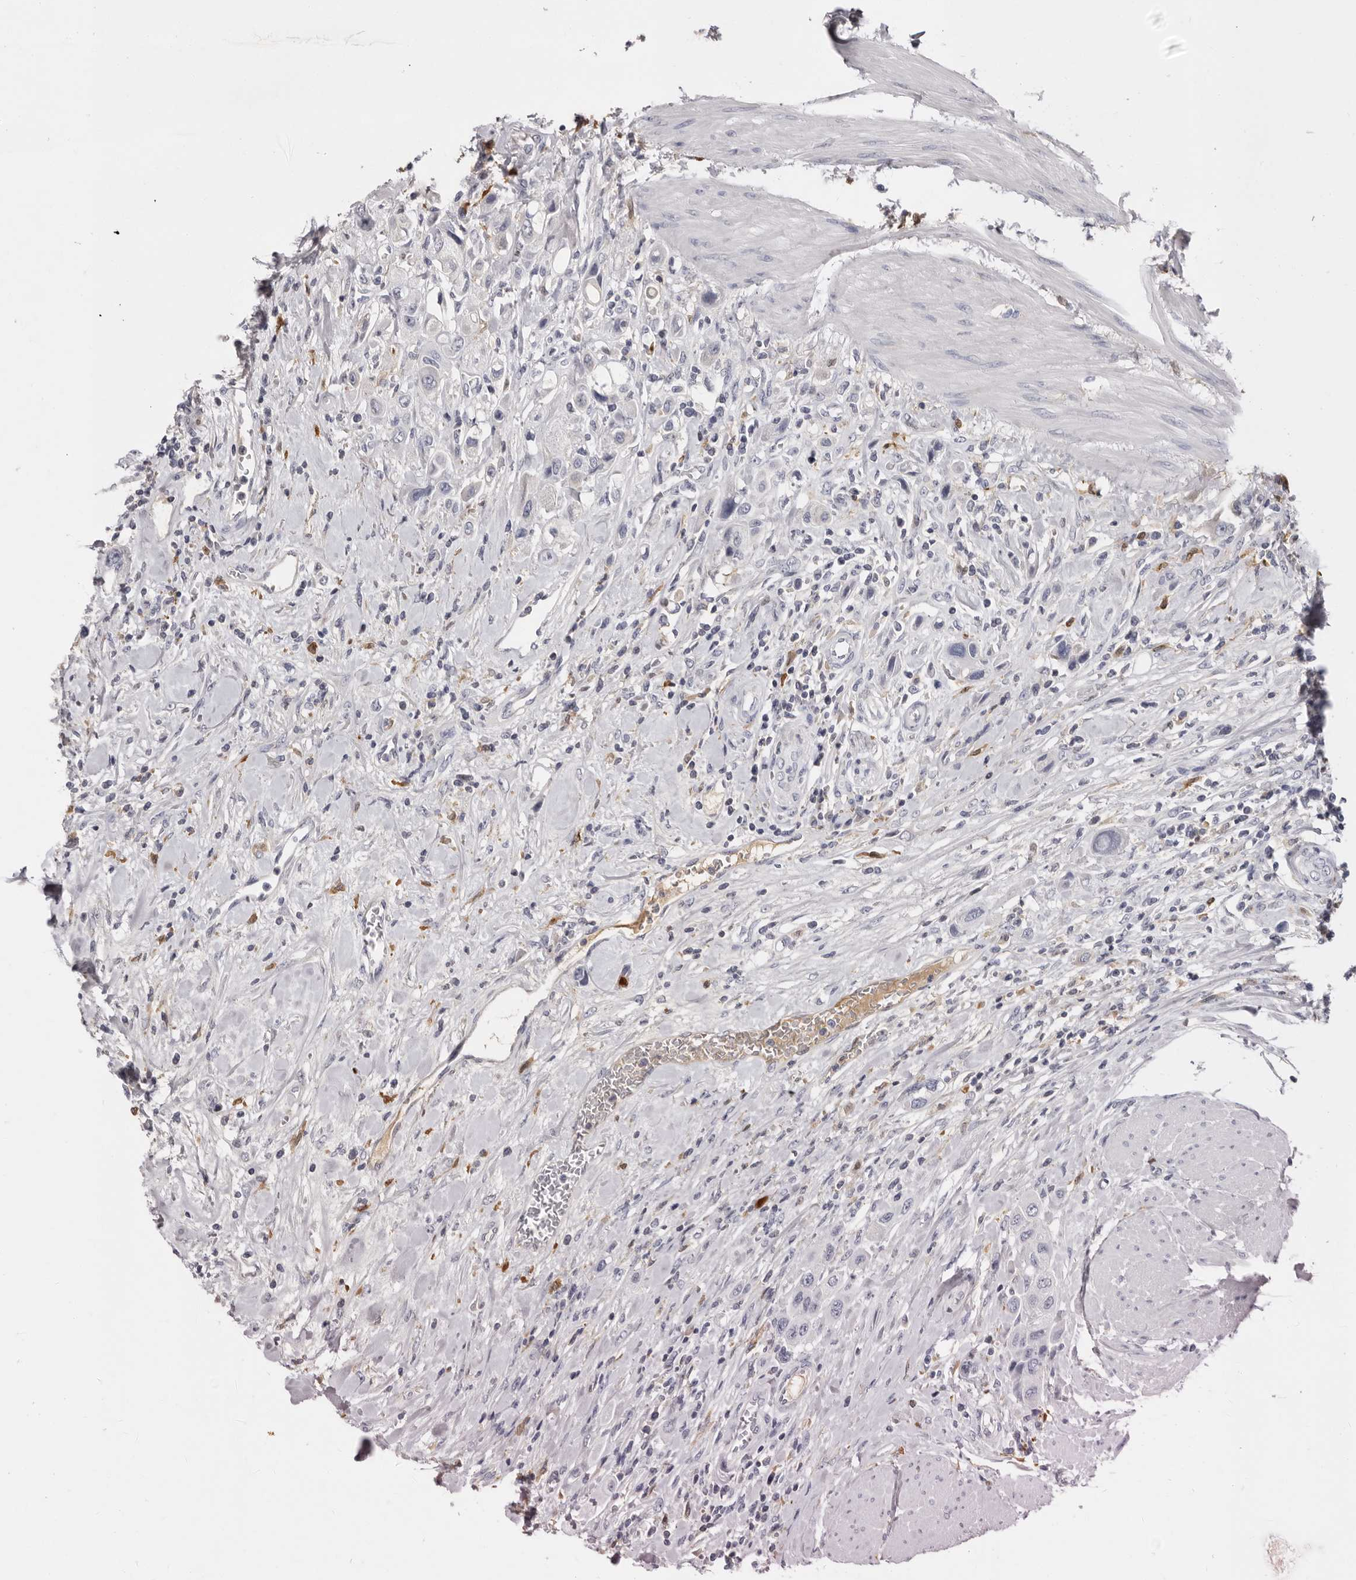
{"staining": {"intensity": "negative", "quantity": "none", "location": "none"}, "tissue": "urothelial cancer", "cell_type": "Tumor cells", "image_type": "cancer", "snomed": [{"axis": "morphology", "description": "Urothelial carcinoma, High grade"}, {"axis": "topography", "description": "Urinary bladder"}], "caption": "Photomicrograph shows no significant protein positivity in tumor cells of urothelial carcinoma (high-grade).", "gene": "KLHL38", "patient": {"sex": "male", "age": 50}}